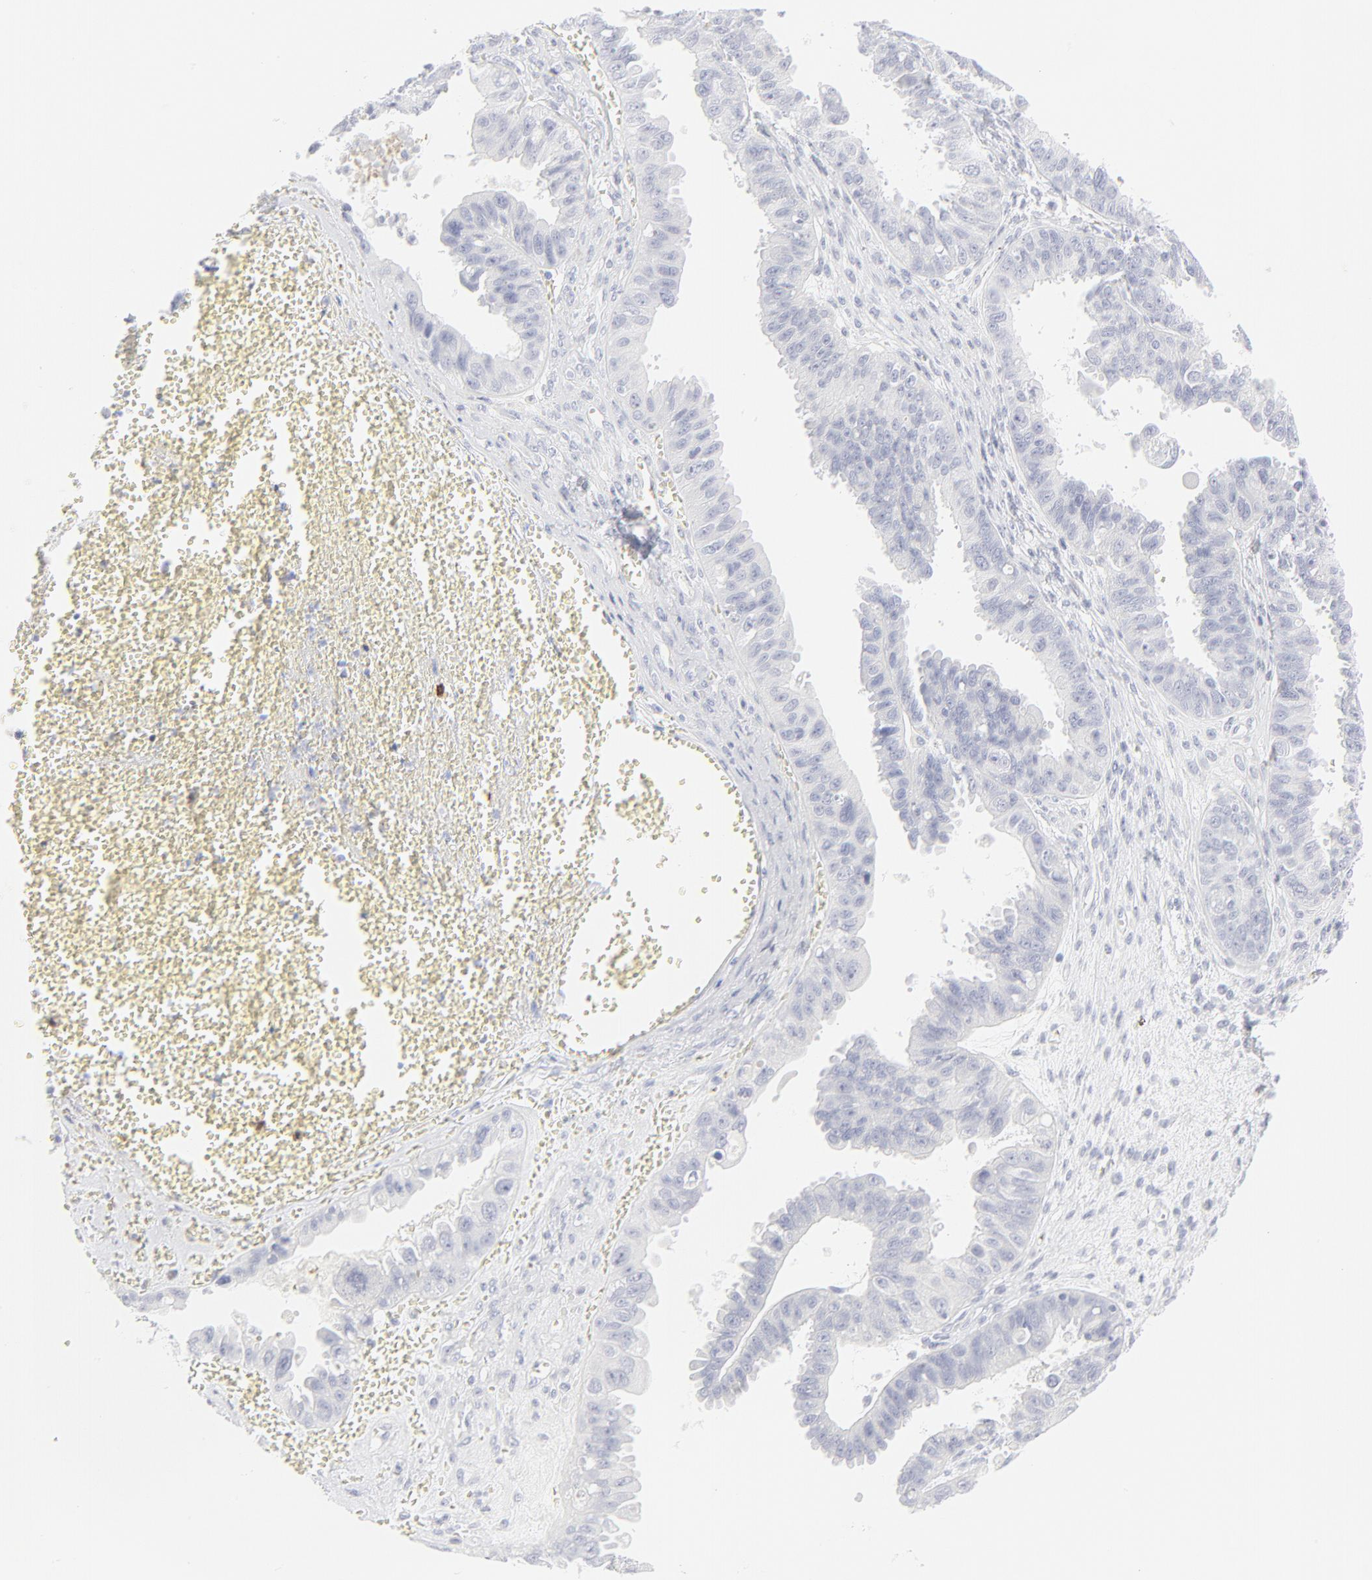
{"staining": {"intensity": "negative", "quantity": "none", "location": "none"}, "tissue": "ovarian cancer", "cell_type": "Tumor cells", "image_type": "cancer", "snomed": [{"axis": "morphology", "description": "Carcinoma, endometroid"}, {"axis": "topography", "description": "Ovary"}], "caption": "High magnification brightfield microscopy of ovarian cancer stained with DAB (3,3'-diaminobenzidine) (brown) and counterstained with hematoxylin (blue): tumor cells show no significant expression.", "gene": "CCR7", "patient": {"sex": "female", "age": 85}}